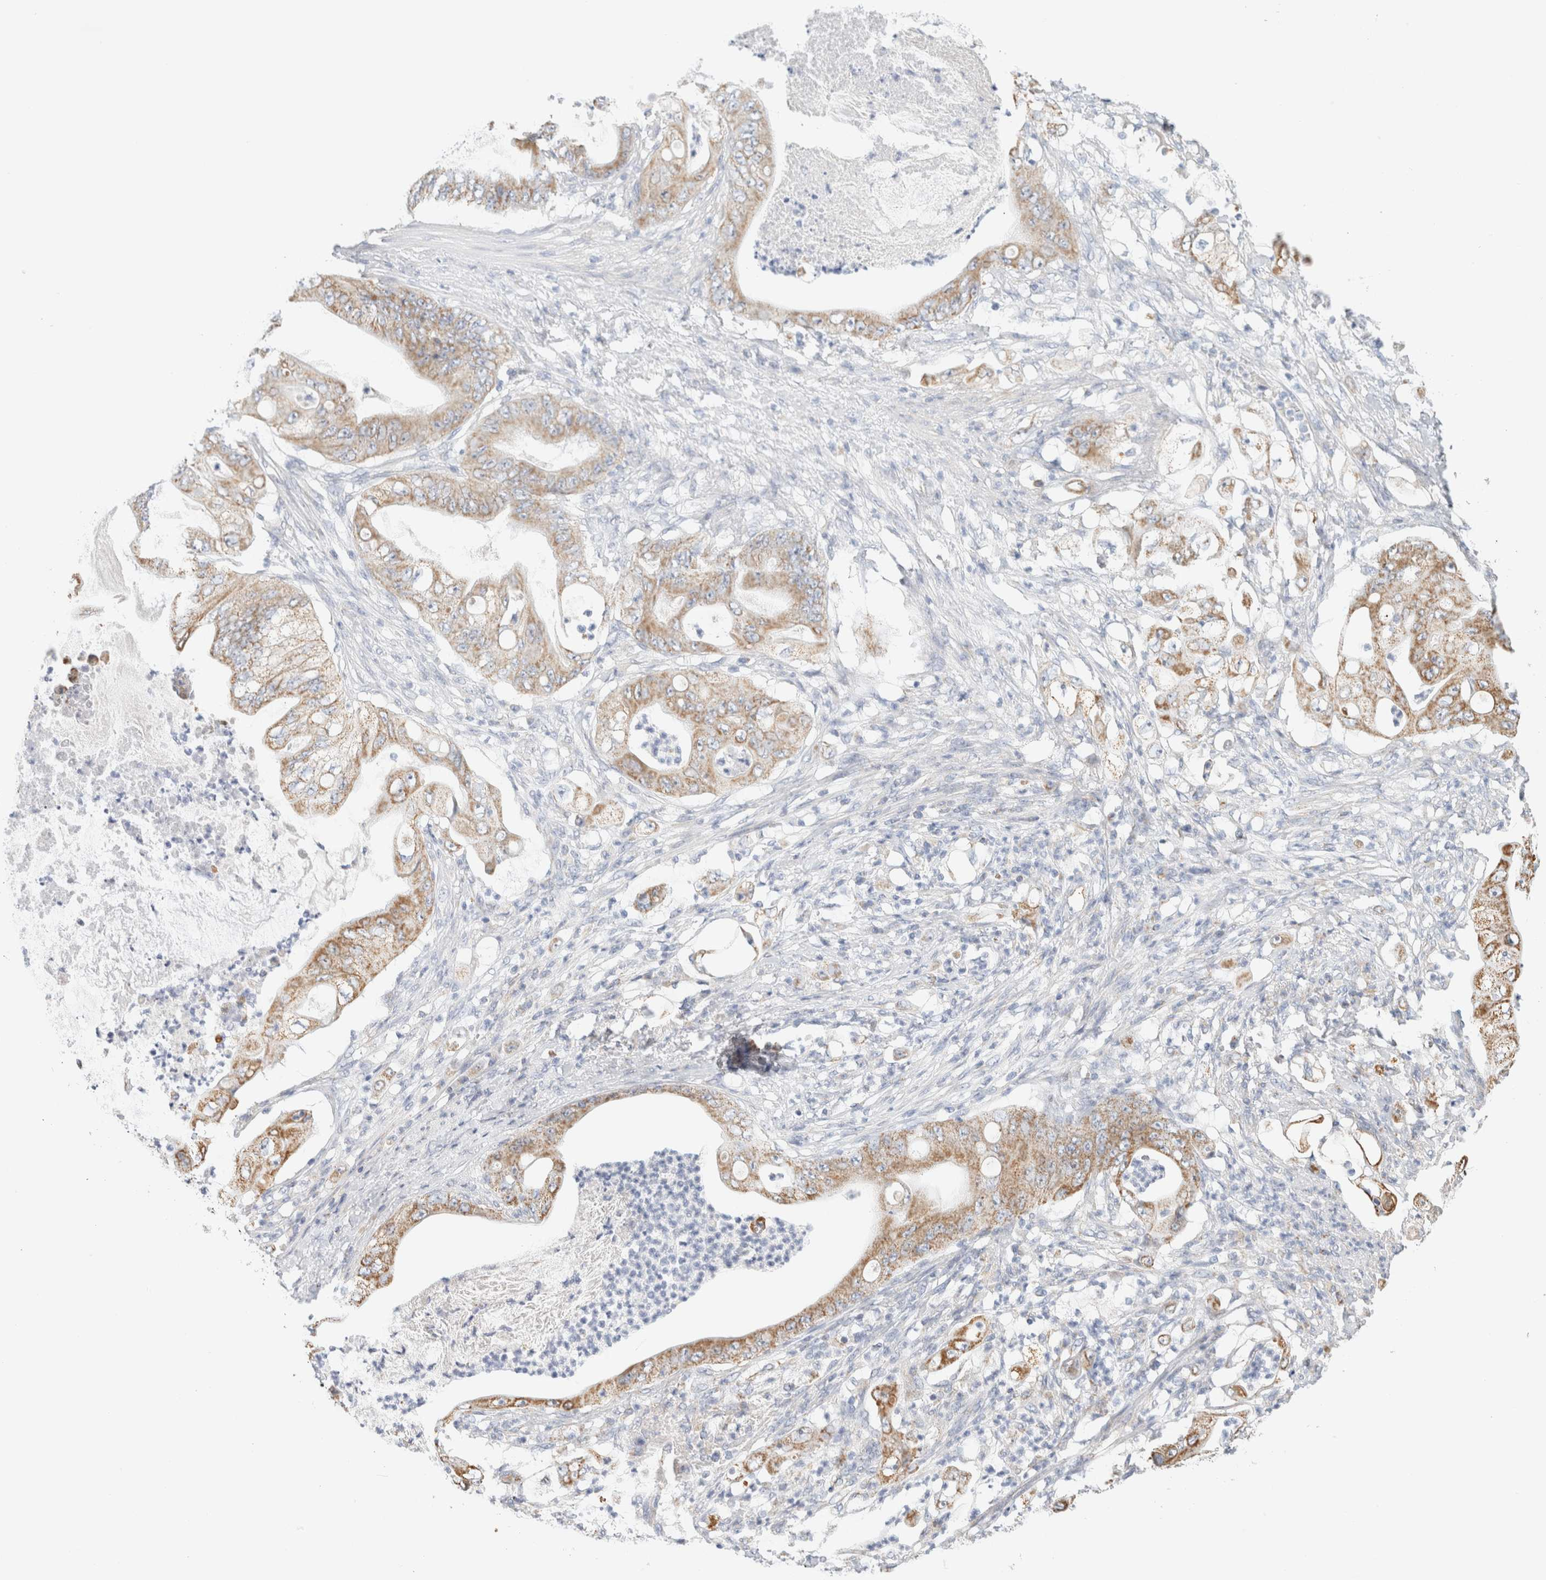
{"staining": {"intensity": "moderate", "quantity": ">75%", "location": "cytoplasmic/membranous"}, "tissue": "stomach cancer", "cell_type": "Tumor cells", "image_type": "cancer", "snomed": [{"axis": "morphology", "description": "Adenocarcinoma, NOS"}, {"axis": "topography", "description": "Stomach"}], "caption": "A brown stain shows moderate cytoplasmic/membranous staining of a protein in stomach adenocarcinoma tumor cells.", "gene": "HDHD3", "patient": {"sex": "female", "age": 73}}